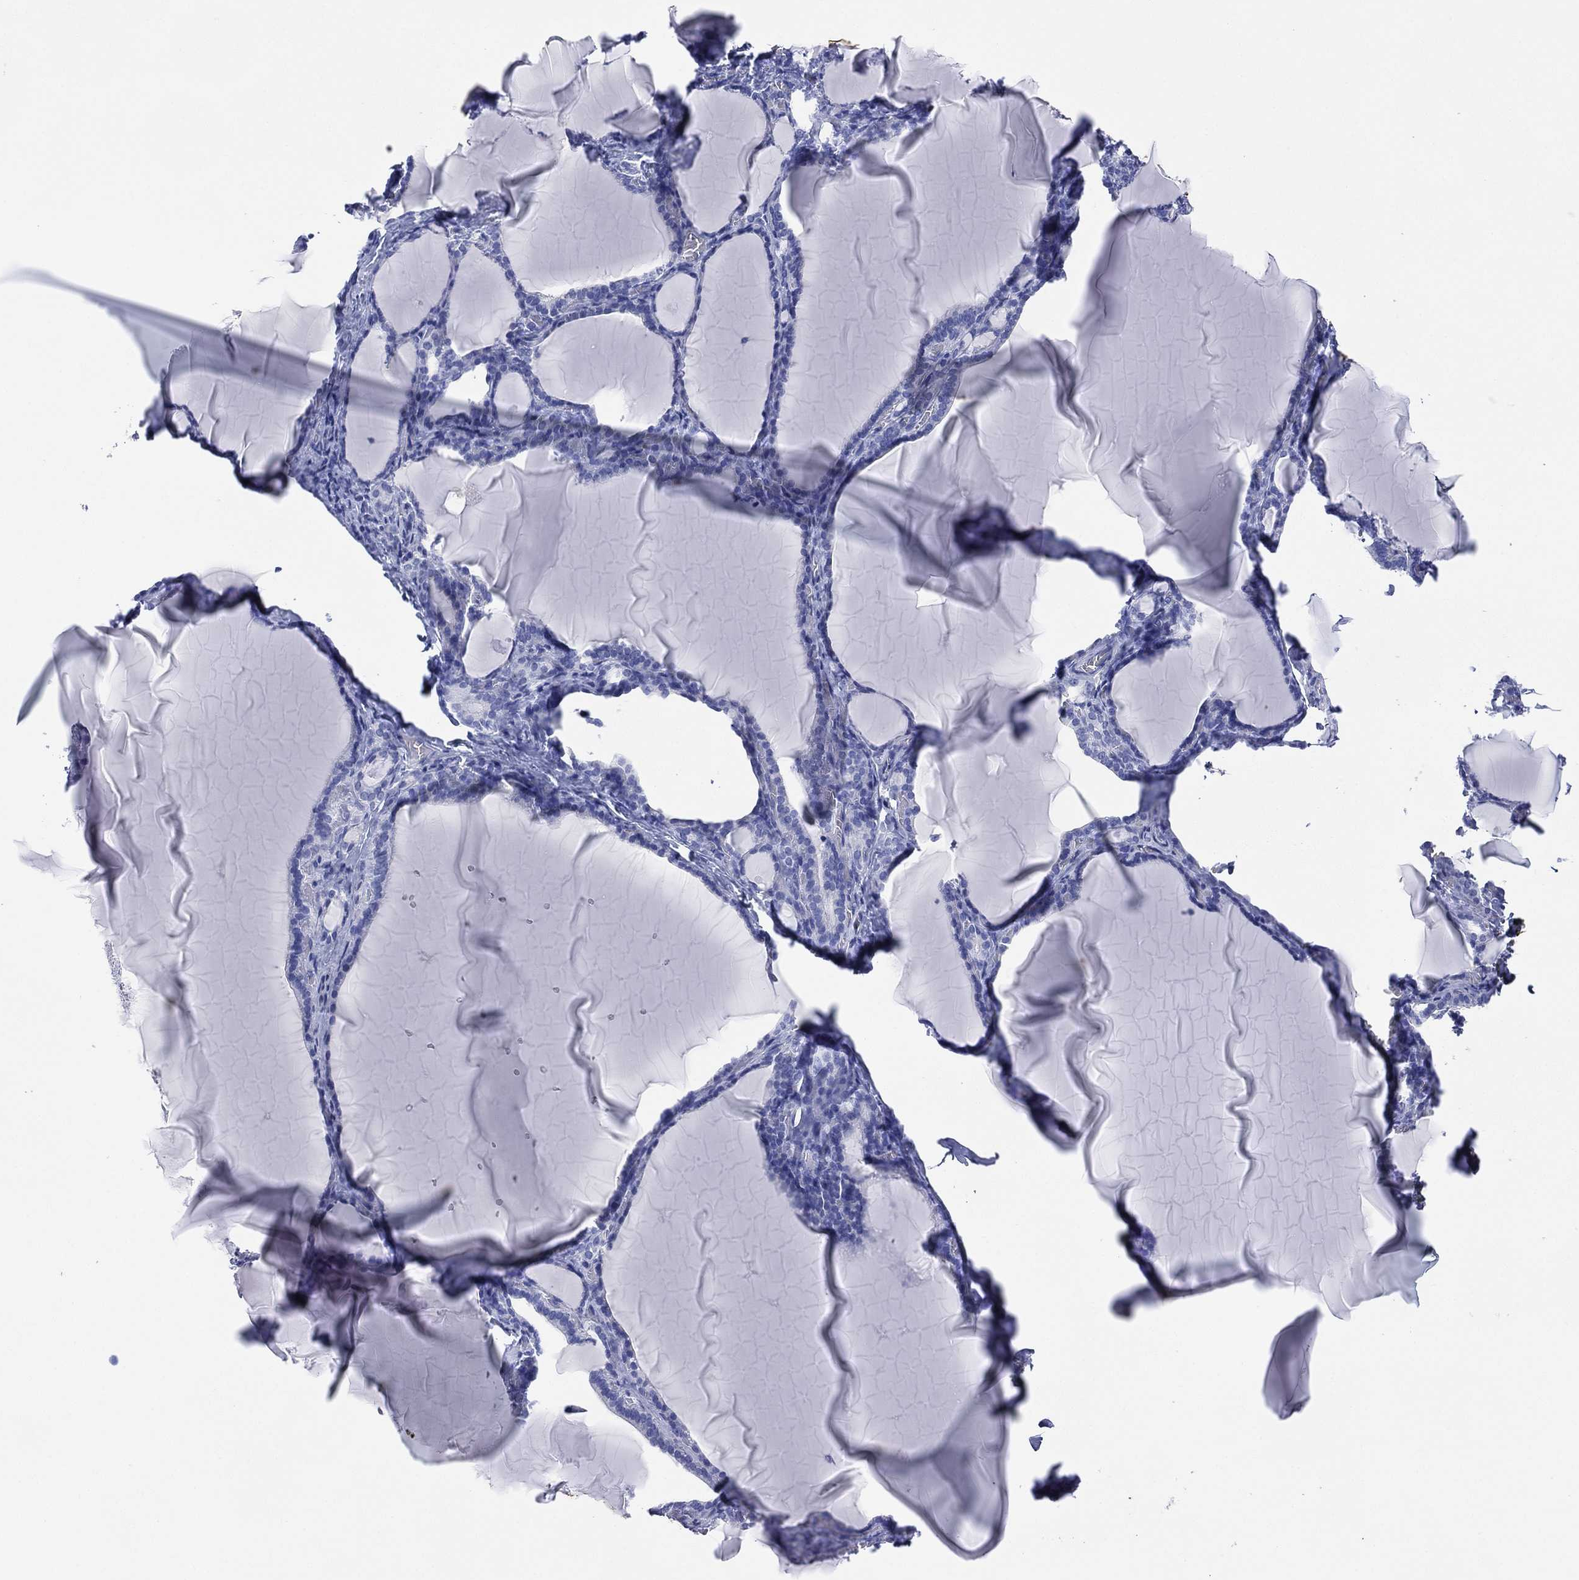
{"staining": {"intensity": "negative", "quantity": "none", "location": "none"}, "tissue": "thyroid gland", "cell_type": "Glandular cells", "image_type": "normal", "snomed": [{"axis": "morphology", "description": "Normal tissue, NOS"}, {"axis": "morphology", "description": "Hyperplasia, NOS"}, {"axis": "topography", "description": "Thyroid gland"}], "caption": "The image shows no significant staining in glandular cells of thyroid gland.", "gene": "DSG1", "patient": {"sex": "female", "age": 27}}